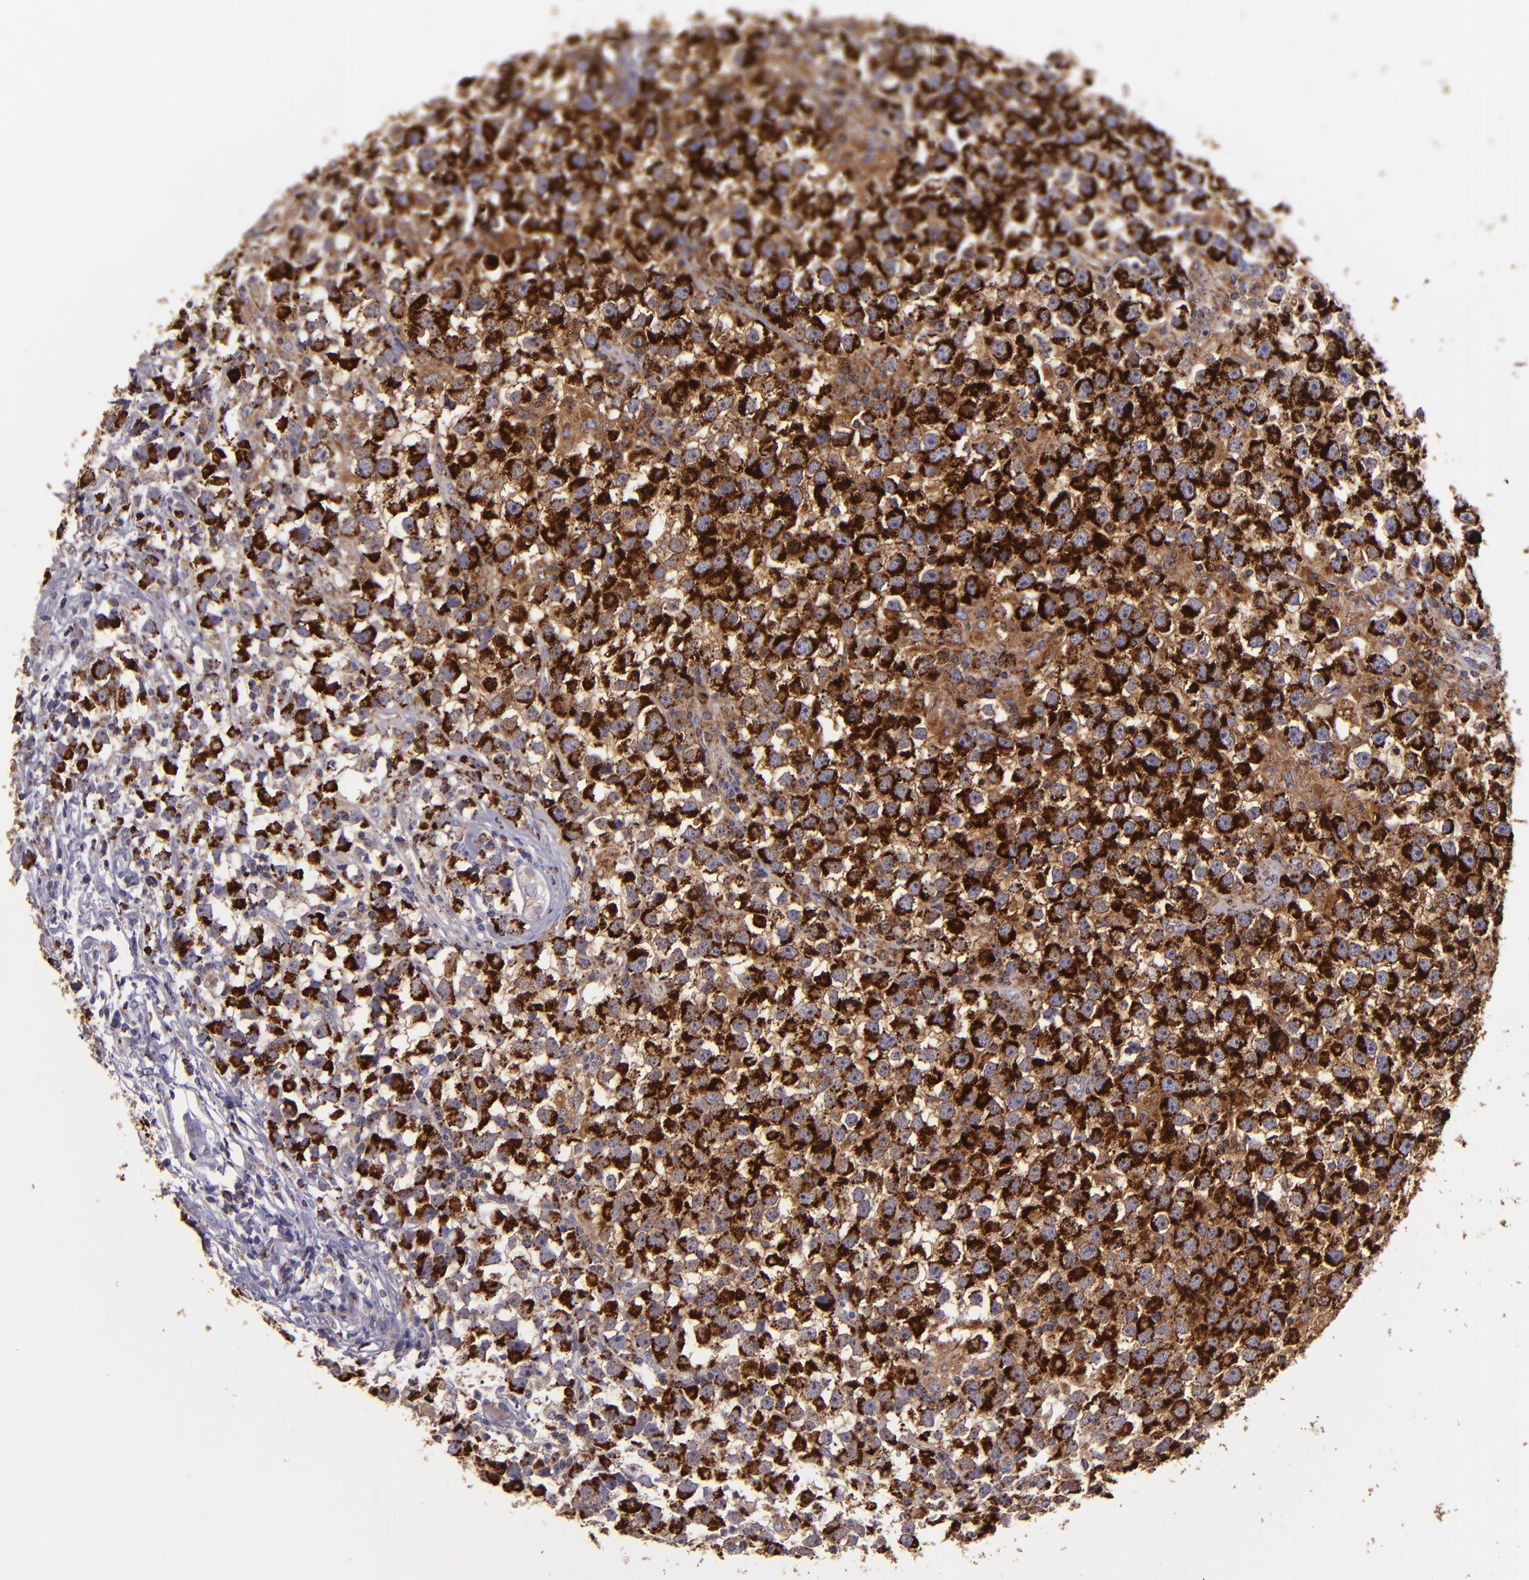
{"staining": {"intensity": "strong", "quantity": ">75%", "location": "cytoplasmic/membranous"}, "tissue": "testis cancer", "cell_type": "Tumor cells", "image_type": "cancer", "snomed": [{"axis": "morphology", "description": "Seminoma, NOS"}, {"axis": "topography", "description": "Testis"}], "caption": "Protein positivity by immunohistochemistry reveals strong cytoplasmic/membranous expression in about >75% of tumor cells in testis cancer.", "gene": "HSPD1", "patient": {"sex": "male", "age": 33}}